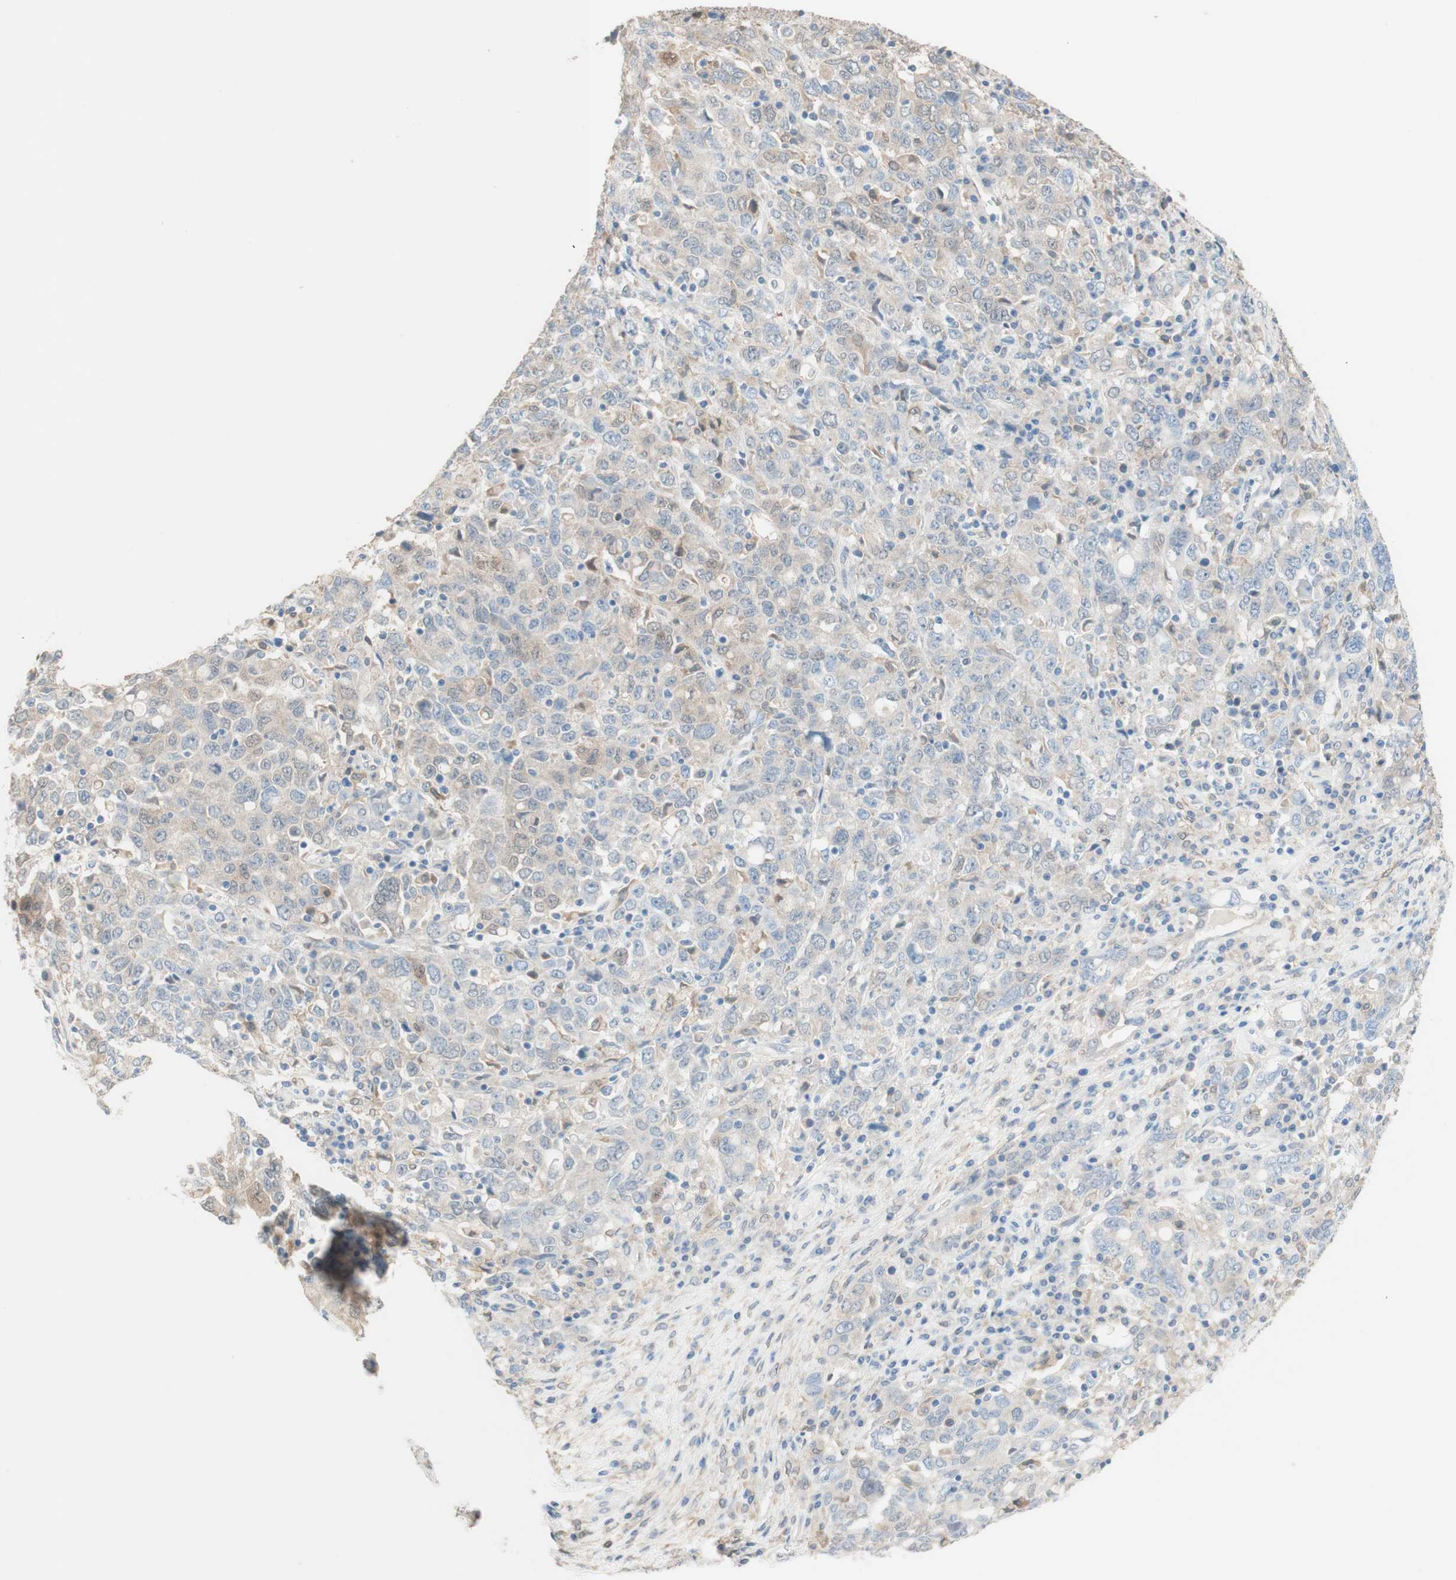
{"staining": {"intensity": "weak", "quantity": "<25%", "location": "cytoplasmic/membranous"}, "tissue": "ovarian cancer", "cell_type": "Tumor cells", "image_type": "cancer", "snomed": [{"axis": "morphology", "description": "Carcinoma, endometroid"}, {"axis": "topography", "description": "Ovary"}], "caption": "The immunohistochemistry histopathology image has no significant positivity in tumor cells of ovarian cancer tissue.", "gene": "COMT", "patient": {"sex": "female", "age": 62}}